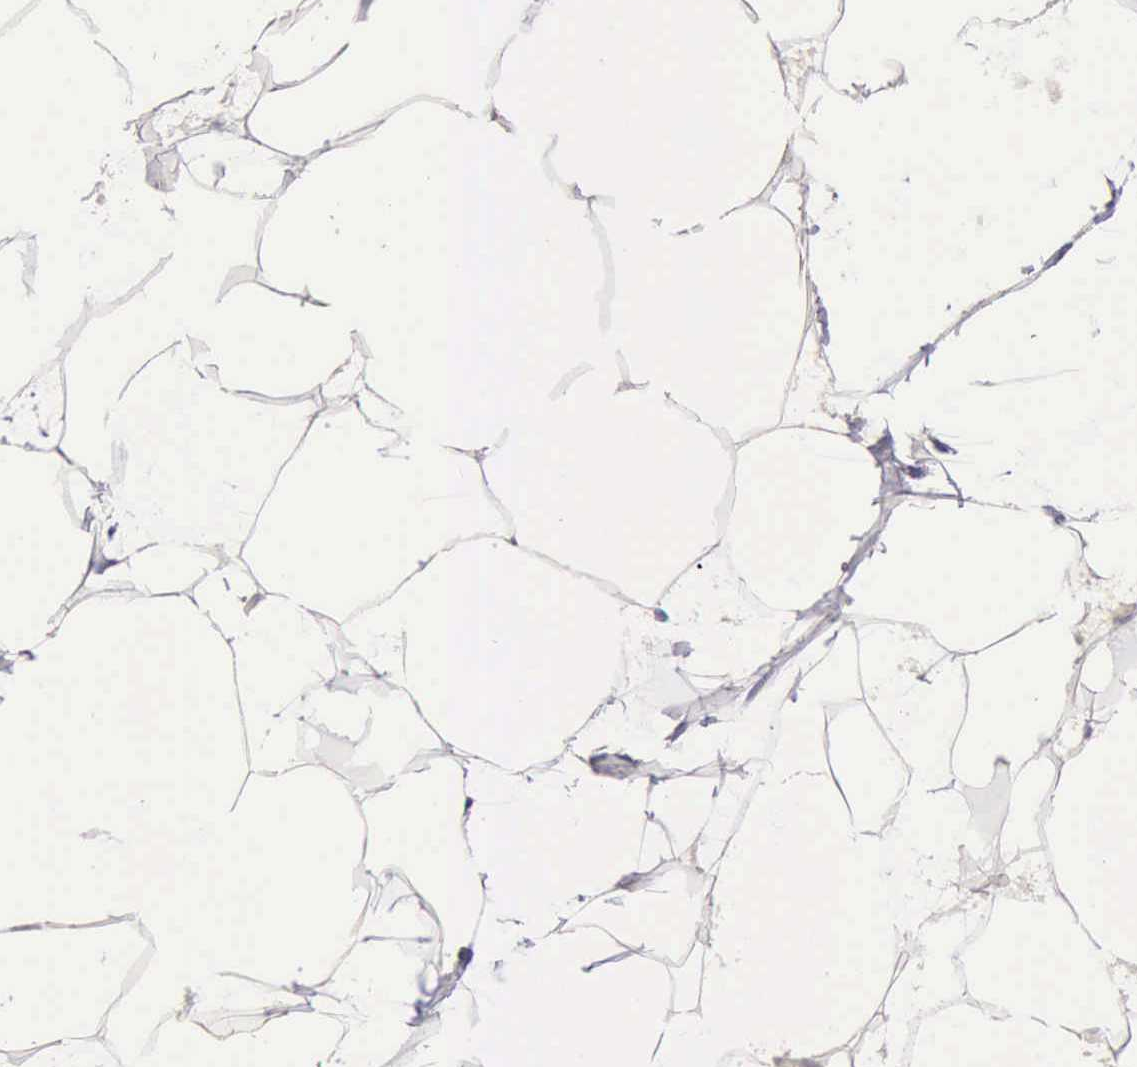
{"staining": {"intensity": "negative", "quantity": "none", "location": "none"}, "tissue": "adipose tissue", "cell_type": "Adipocytes", "image_type": "normal", "snomed": [{"axis": "morphology", "description": "Normal tissue, NOS"}, {"axis": "morphology", "description": "Duct carcinoma"}, {"axis": "topography", "description": "Breast"}, {"axis": "topography", "description": "Adipose tissue"}], "caption": "Immunohistochemistry histopathology image of unremarkable adipose tissue: adipose tissue stained with DAB (3,3'-diaminobenzidine) reveals no significant protein expression in adipocytes. (Immunohistochemistry, brightfield microscopy, high magnification).", "gene": "KCND1", "patient": {"sex": "female", "age": 37}}